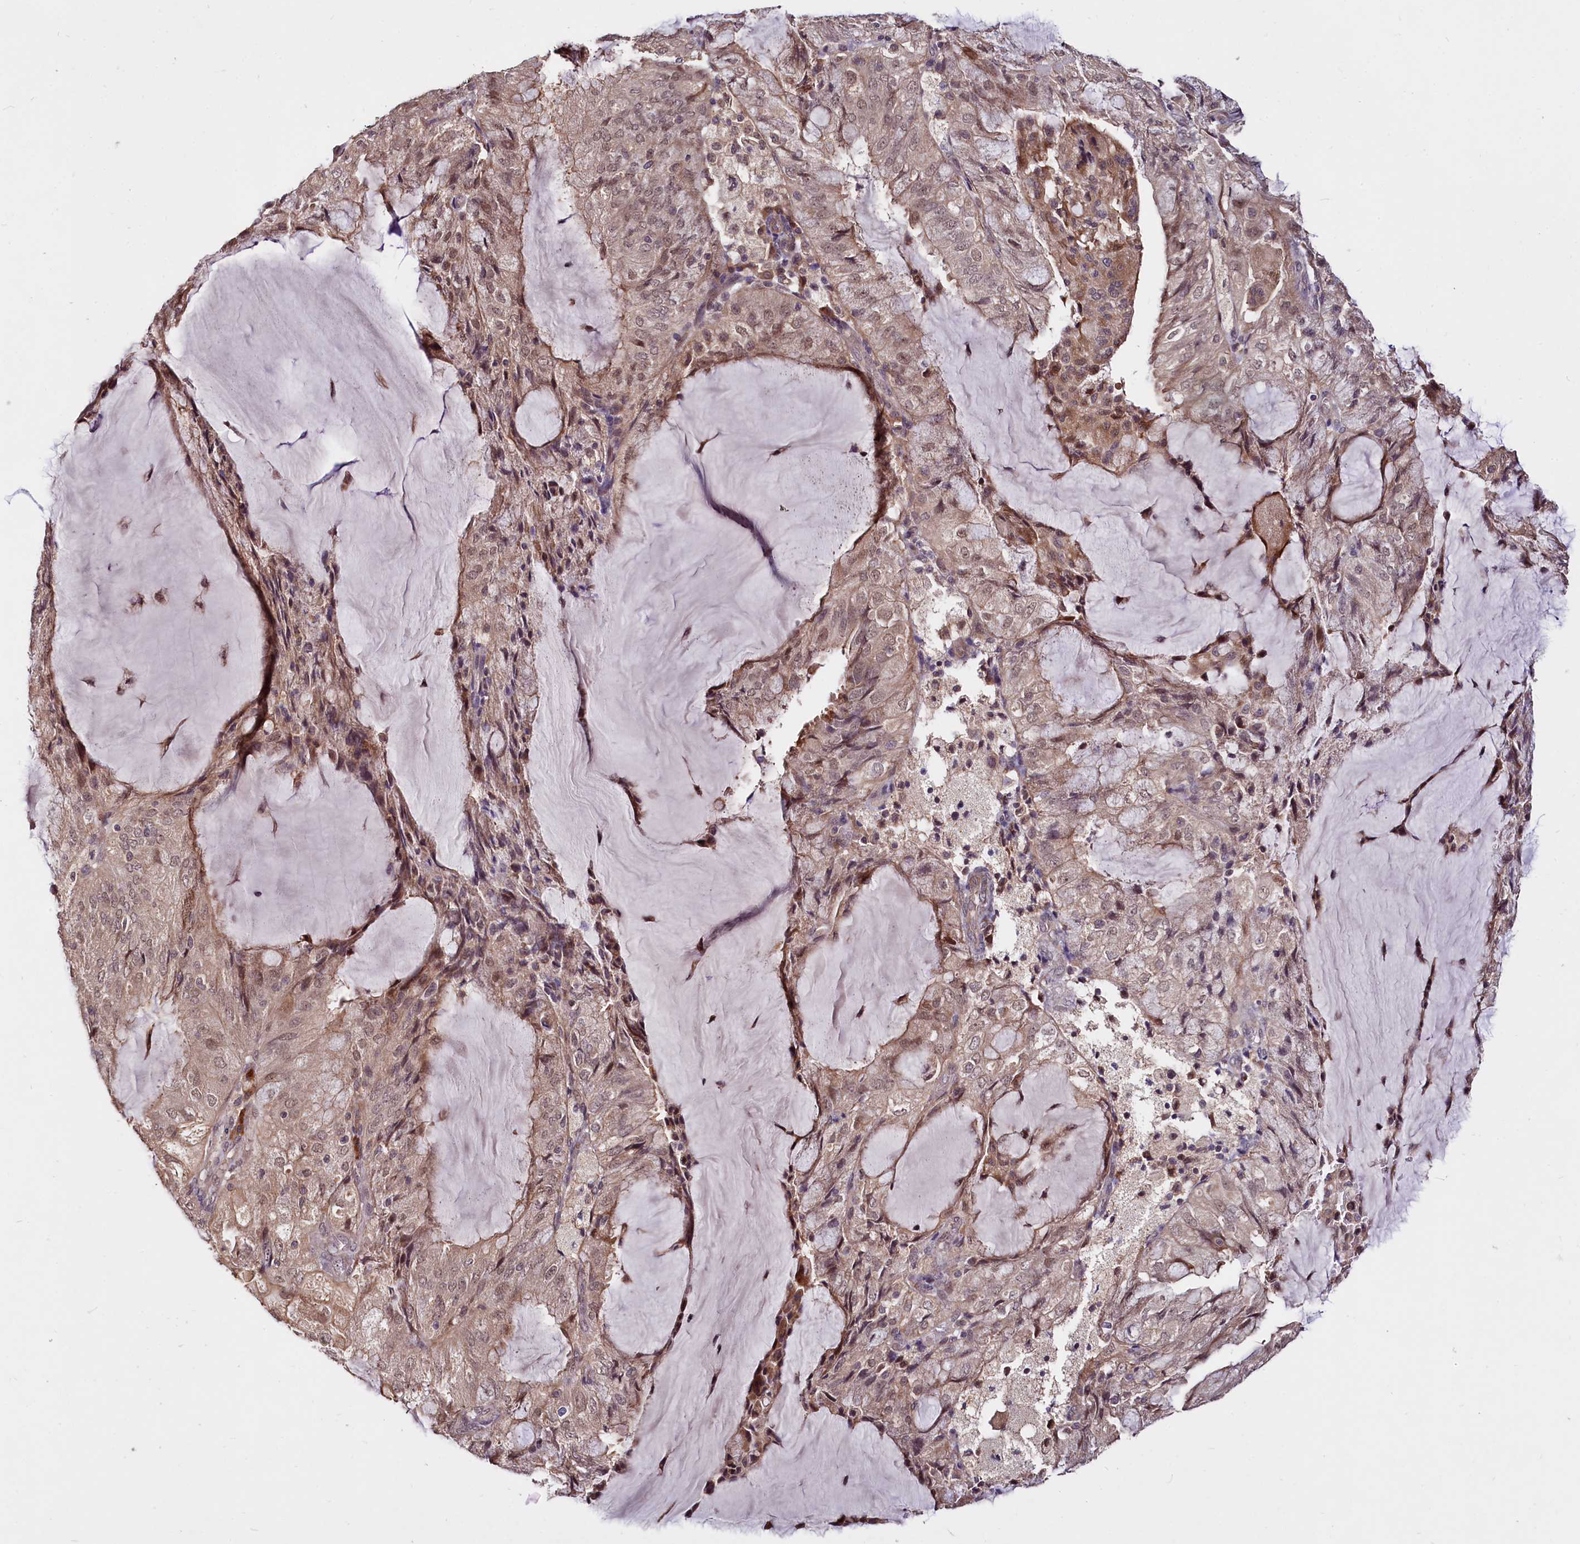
{"staining": {"intensity": "weak", "quantity": "25%-75%", "location": "cytoplasmic/membranous,nuclear"}, "tissue": "endometrial cancer", "cell_type": "Tumor cells", "image_type": "cancer", "snomed": [{"axis": "morphology", "description": "Adenocarcinoma, NOS"}, {"axis": "topography", "description": "Endometrium"}], "caption": "Protein expression analysis of endometrial cancer (adenocarcinoma) demonstrates weak cytoplasmic/membranous and nuclear expression in approximately 25%-75% of tumor cells.", "gene": "UBE3A", "patient": {"sex": "female", "age": 81}}